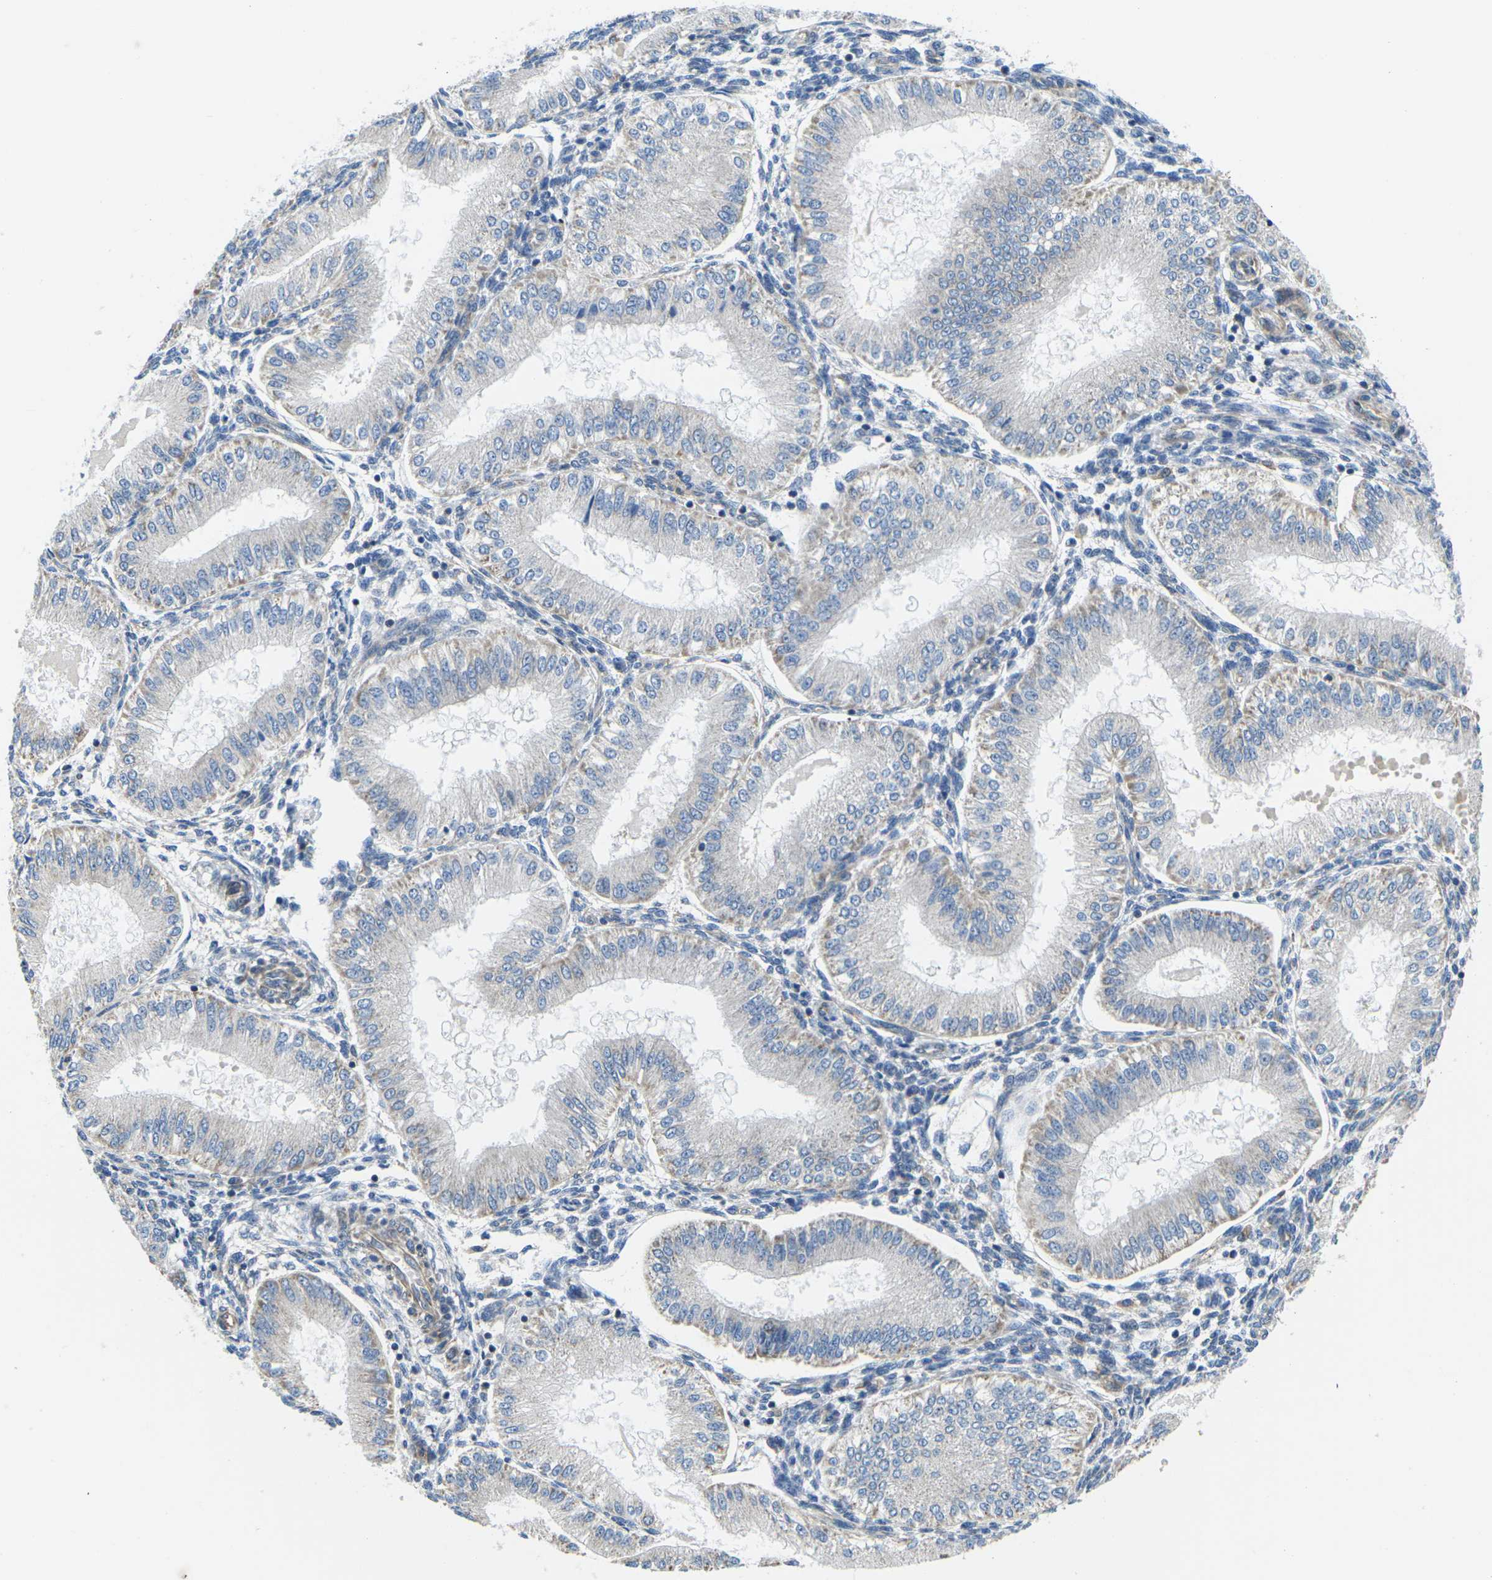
{"staining": {"intensity": "negative", "quantity": "none", "location": "none"}, "tissue": "endometrium", "cell_type": "Cells in endometrial stroma", "image_type": "normal", "snomed": [{"axis": "morphology", "description": "Normal tissue, NOS"}, {"axis": "topography", "description": "Endometrium"}], "caption": "IHC micrograph of normal endometrium: human endometrium stained with DAB reveals no significant protein expression in cells in endometrial stroma.", "gene": "TMEFF2", "patient": {"sex": "female", "age": 39}}